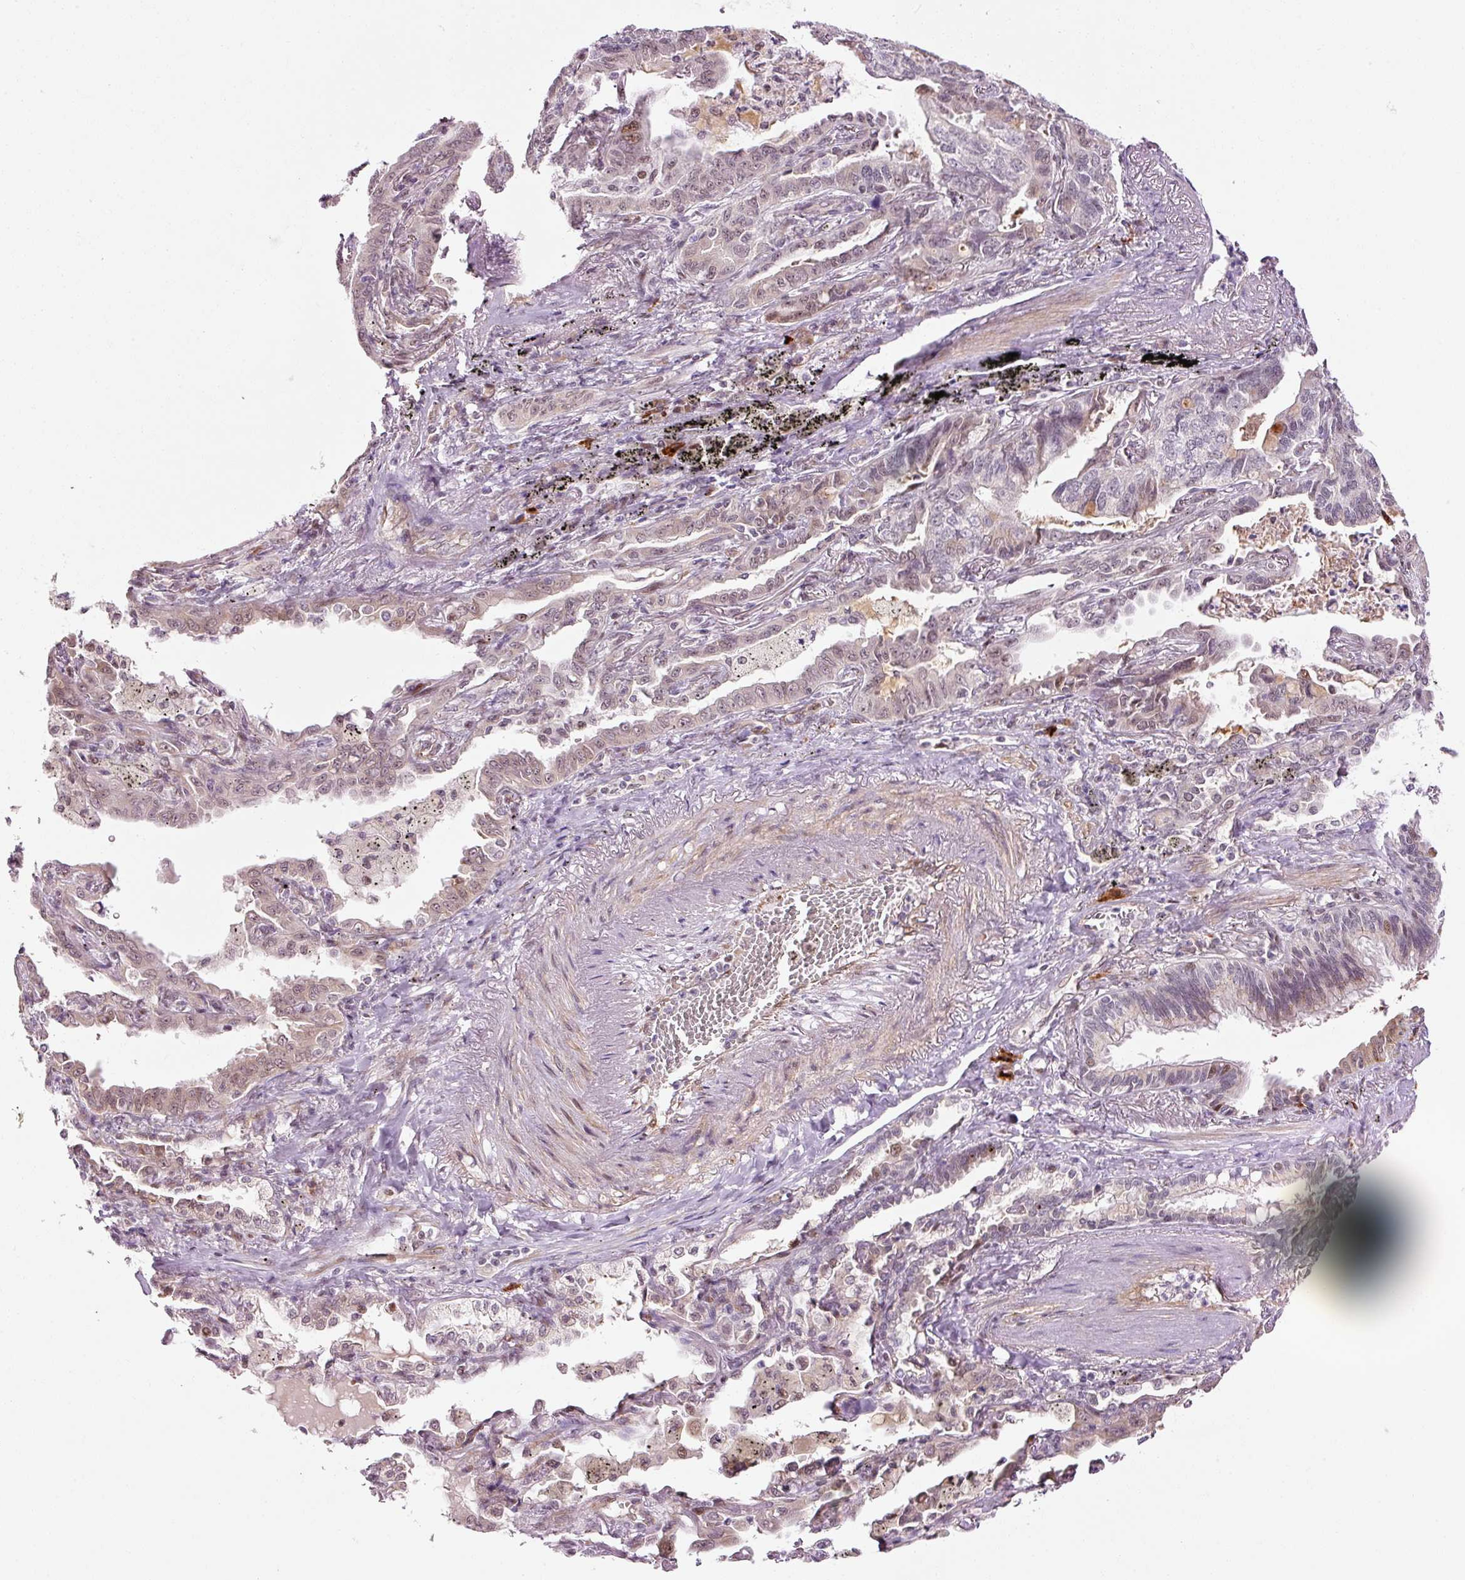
{"staining": {"intensity": "weak", "quantity": "<25%", "location": "nuclear"}, "tissue": "lung cancer", "cell_type": "Tumor cells", "image_type": "cancer", "snomed": [{"axis": "morphology", "description": "Adenocarcinoma, NOS"}, {"axis": "topography", "description": "Lung"}], "caption": "Protein analysis of lung cancer (adenocarcinoma) displays no significant expression in tumor cells. The staining is performed using DAB (3,3'-diaminobenzidine) brown chromogen with nuclei counter-stained in using hematoxylin.", "gene": "ANKRD20A1", "patient": {"sex": "male", "age": 67}}